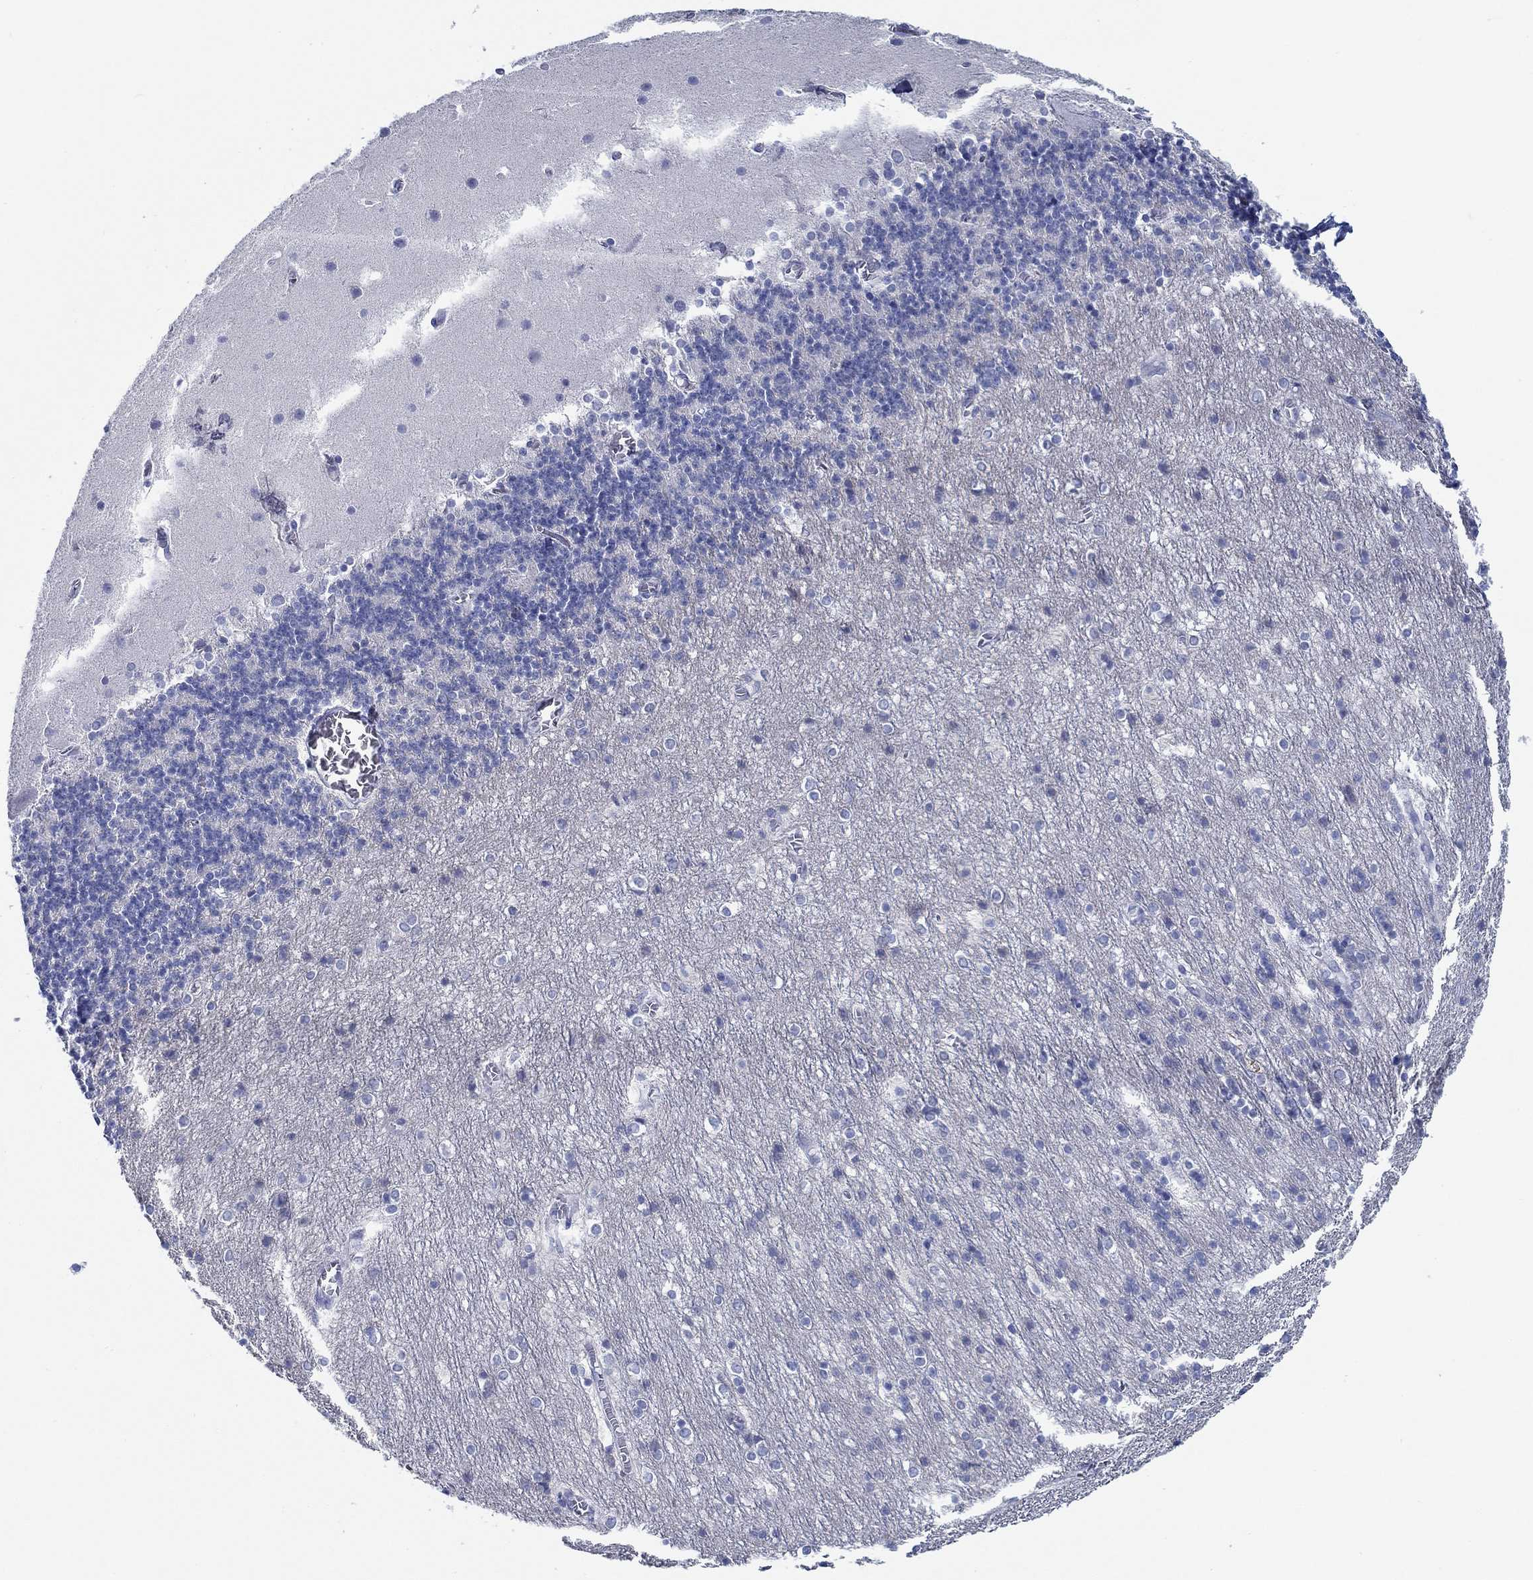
{"staining": {"intensity": "negative", "quantity": "none", "location": "none"}, "tissue": "cerebellum", "cell_type": "Cells in granular layer", "image_type": "normal", "snomed": [{"axis": "morphology", "description": "Normal tissue, NOS"}, {"axis": "topography", "description": "Cerebellum"}], "caption": "This is a micrograph of immunohistochemistry (IHC) staining of benign cerebellum, which shows no expression in cells in granular layer. The staining was performed using DAB (3,3'-diaminobenzidine) to visualize the protein expression in brown, while the nuclei were stained in blue with hematoxylin (Magnification: 20x).", "gene": "TOMM20L", "patient": {"sex": "male", "age": 70}}